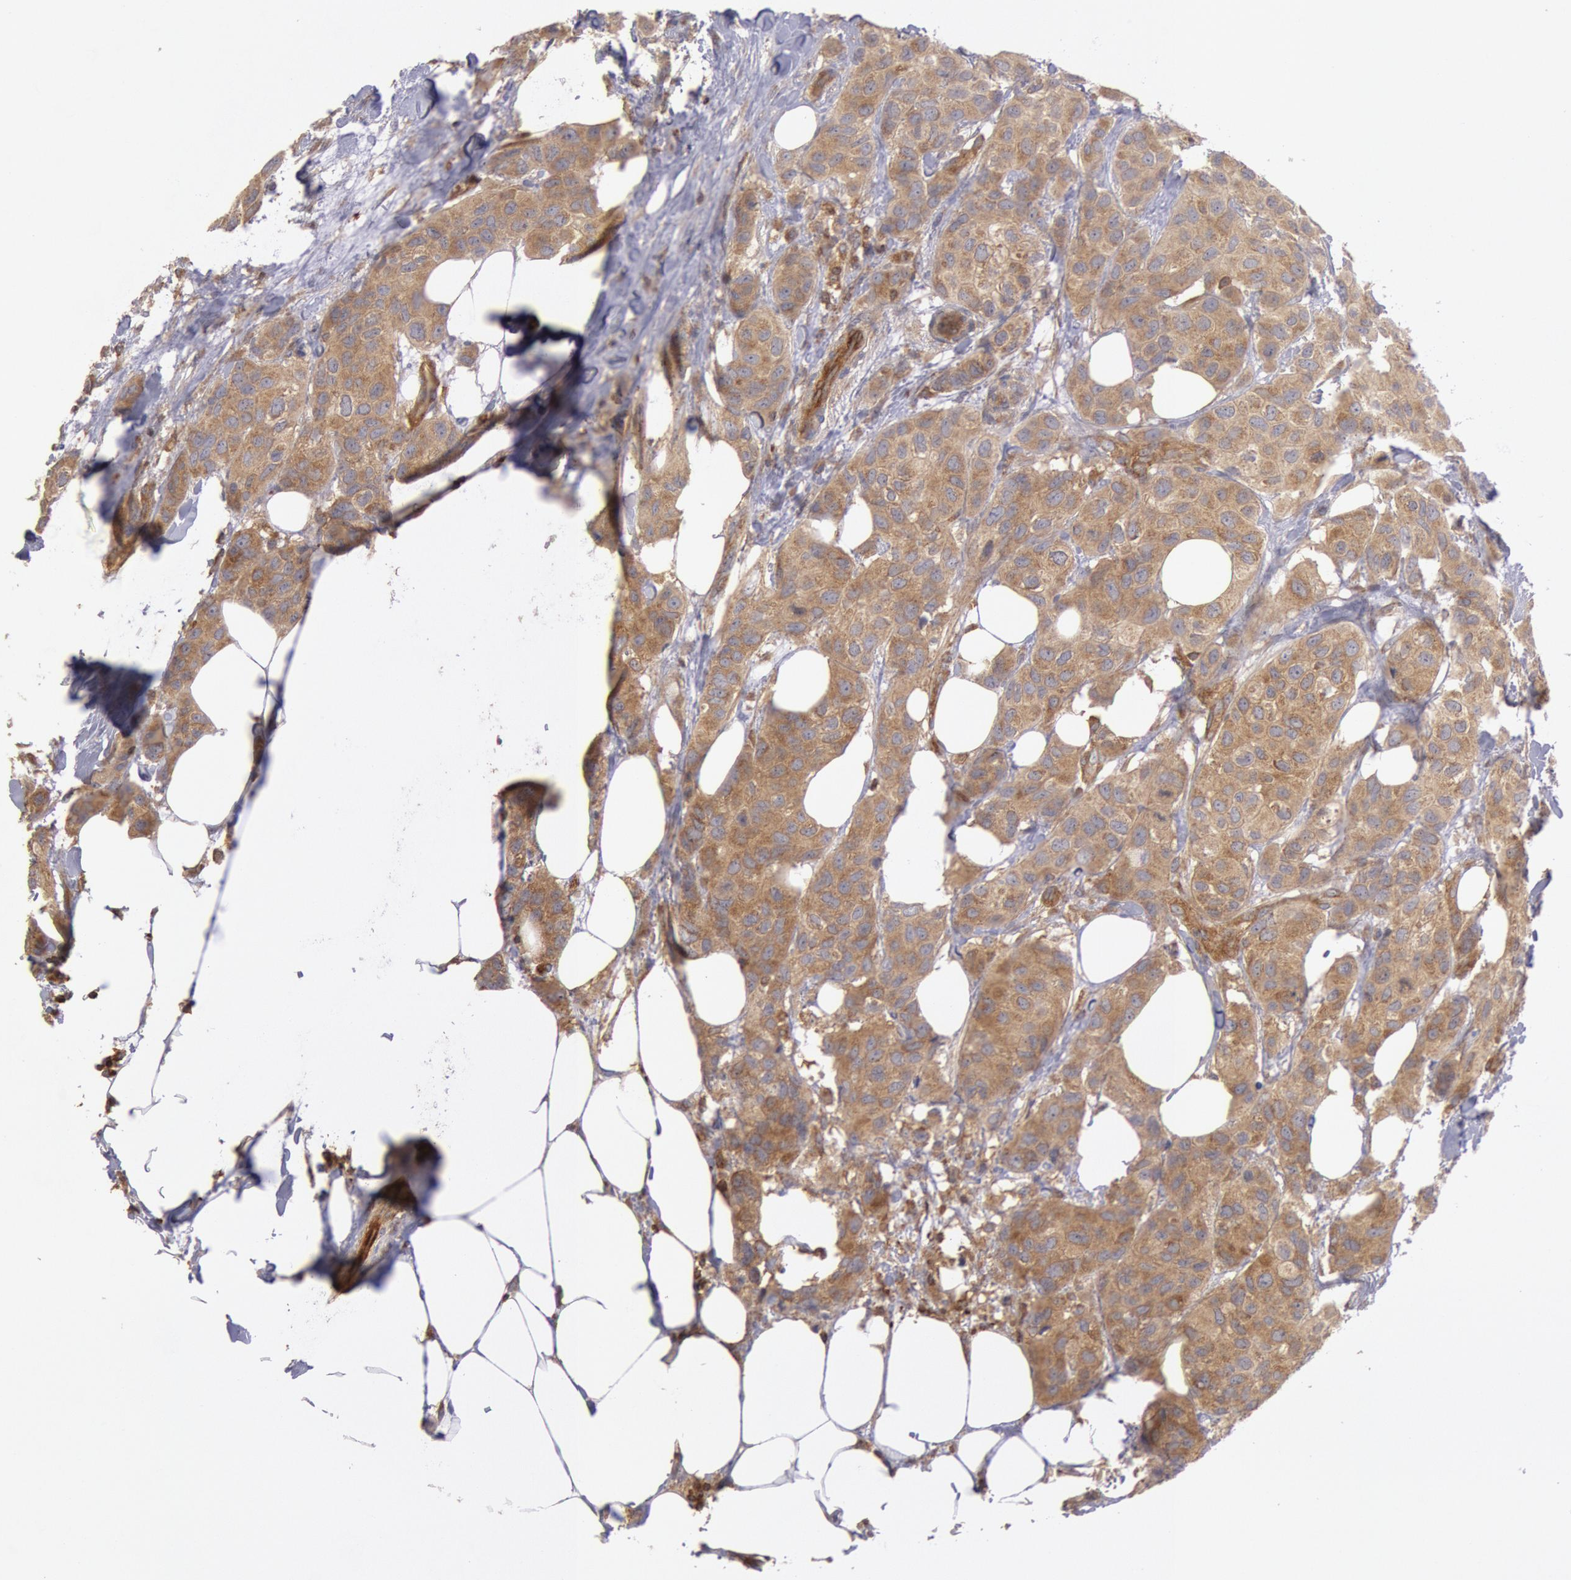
{"staining": {"intensity": "moderate", "quantity": ">75%", "location": "cytoplasmic/membranous,nuclear"}, "tissue": "breast cancer", "cell_type": "Tumor cells", "image_type": "cancer", "snomed": [{"axis": "morphology", "description": "Duct carcinoma"}, {"axis": "topography", "description": "Breast"}], "caption": "There is medium levels of moderate cytoplasmic/membranous and nuclear expression in tumor cells of infiltrating ductal carcinoma (breast), as demonstrated by immunohistochemical staining (brown color).", "gene": "PIK3R1", "patient": {"sex": "female", "age": 68}}